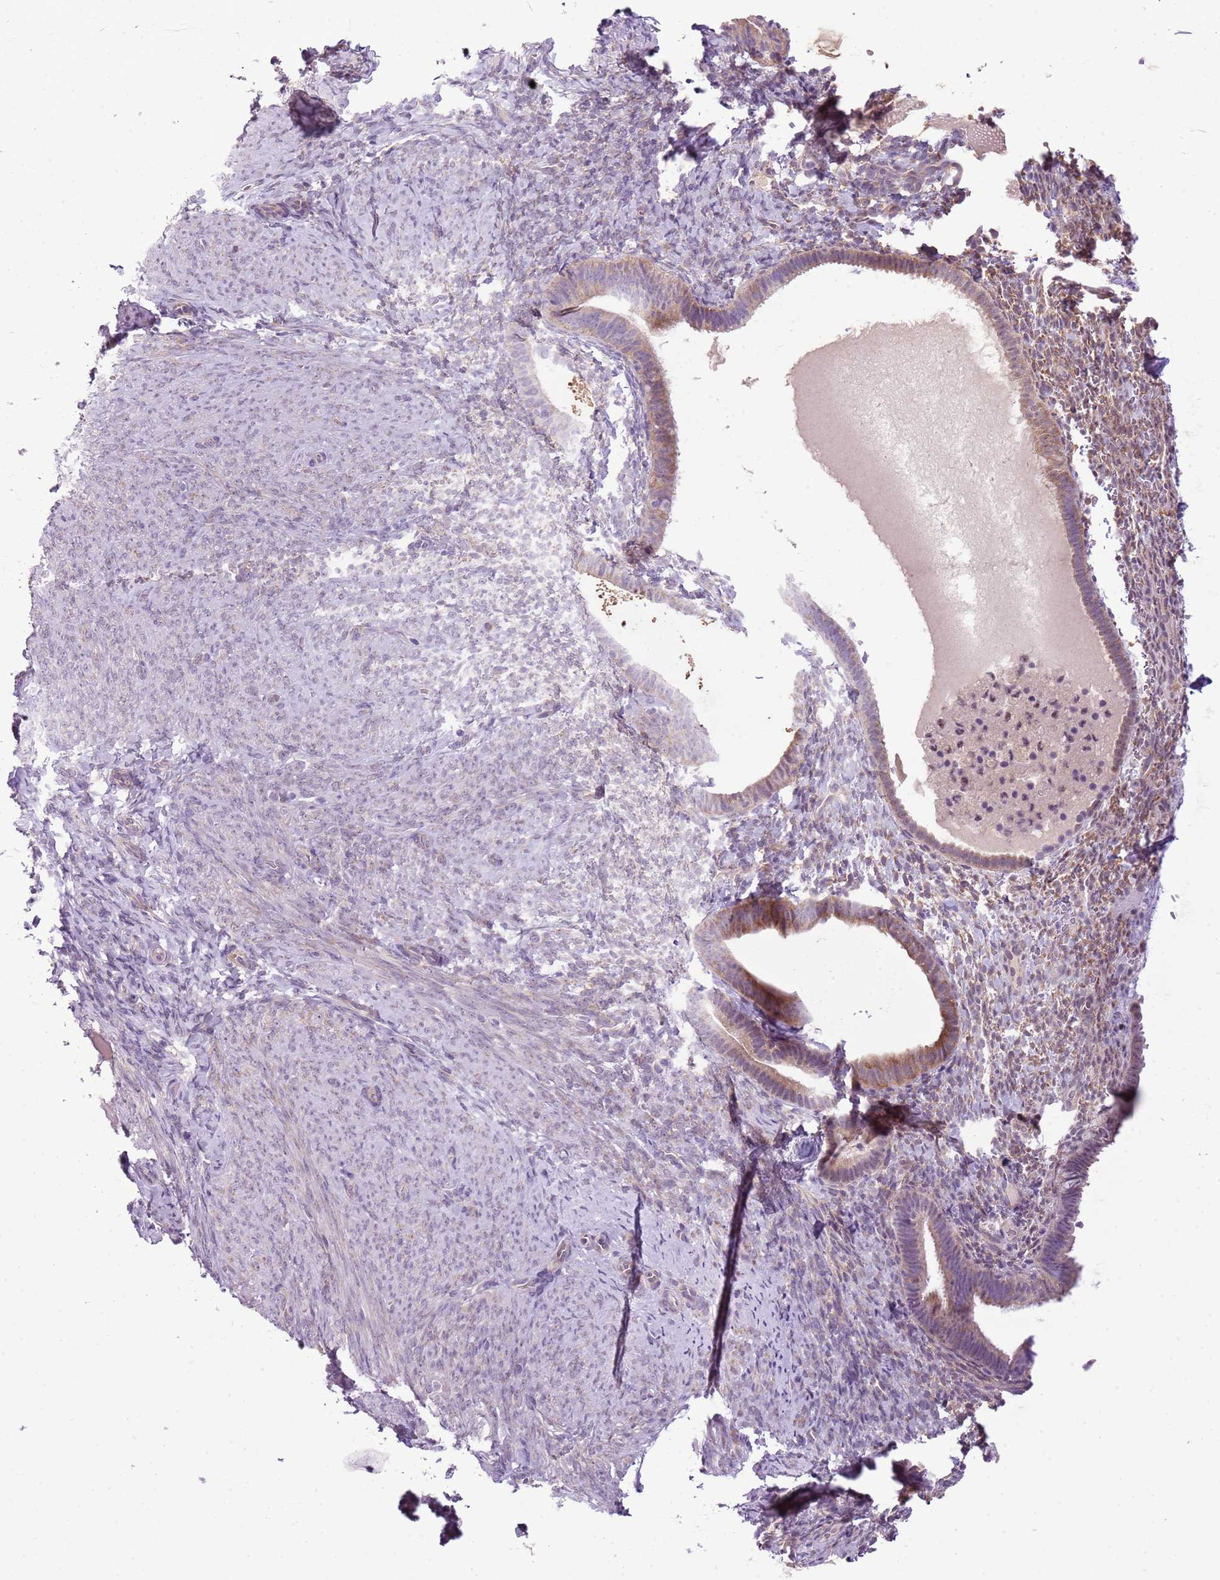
{"staining": {"intensity": "weak", "quantity": "25%-75%", "location": "cytoplasmic/membranous"}, "tissue": "endometrium", "cell_type": "Cells in endometrial stroma", "image_type": "normal", "snomed": [{"axis": "morphology", "description": "Normal tissue, NOS"}, {"axis": "topography", "description": "Endometrium"}], "caption": "Immunohistochemistry (IHC) histopathology image of benign endometrium: endometrium stained using immunohistochemistry shows low levels of weak protein expression localized specifically in the cytoplasmic/membranous of cells in endometrial stroma, appearing as a cytoplasmic/membranous brown color.", "gene": "FAM120C", "patient": {"sex": "female", "age": 65}}